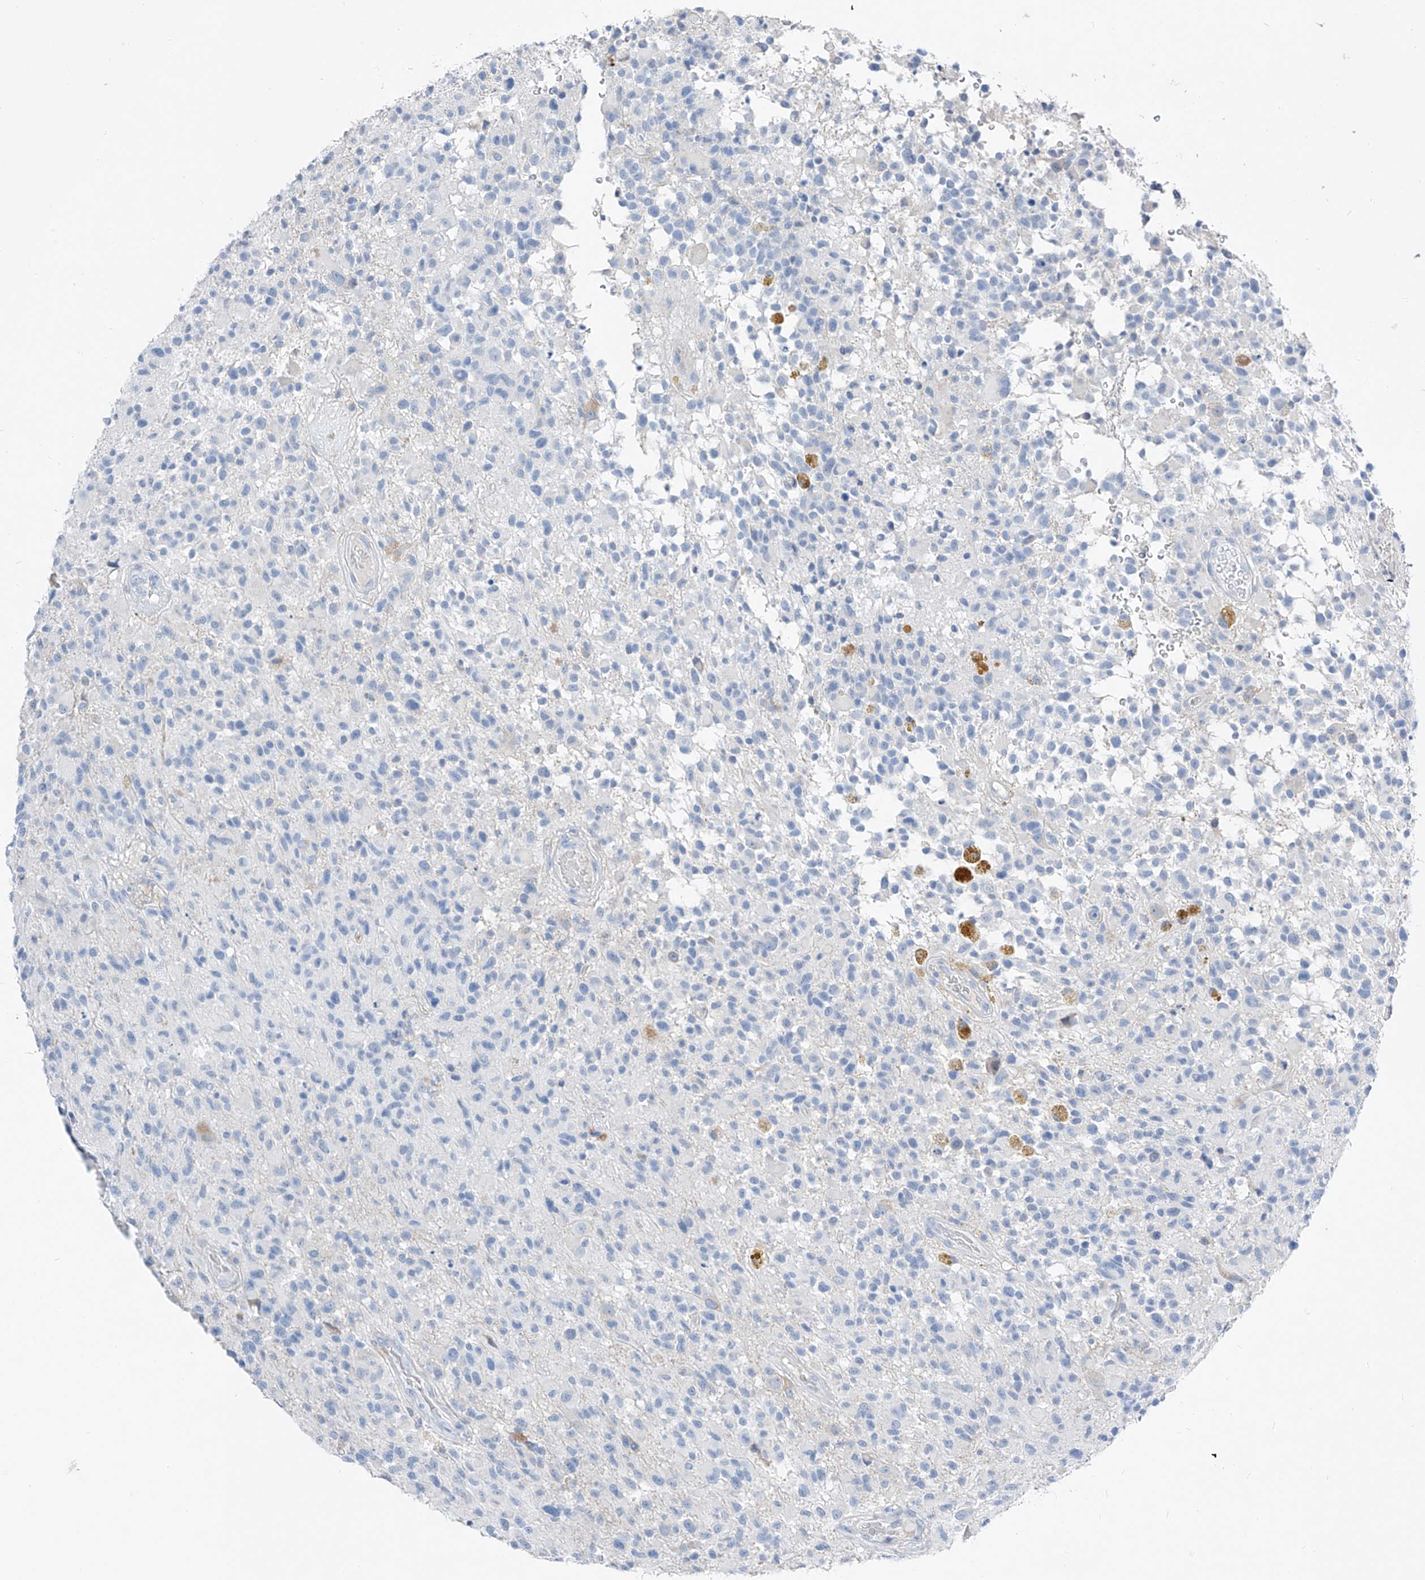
{"staining": {"intensity": "negative", "quantity": "none", "location": "none"}, "tissue": "glioma", "cell_type": "Tumor cells", "image_type": "cancer", "snomed": [{"axis": "morphology", "description": "Glioma, malignant, High grade"}, {"axis": "morphology", "description": "Glioblastoma, NOS"}, {"axis": "topography", "description": "Brain"}], "caption": "This is an IHC image of glioblastoma. There is no expression in tumor cells.", "gene": "FRS3", "patient": {"sex": "male", "age": 60}}